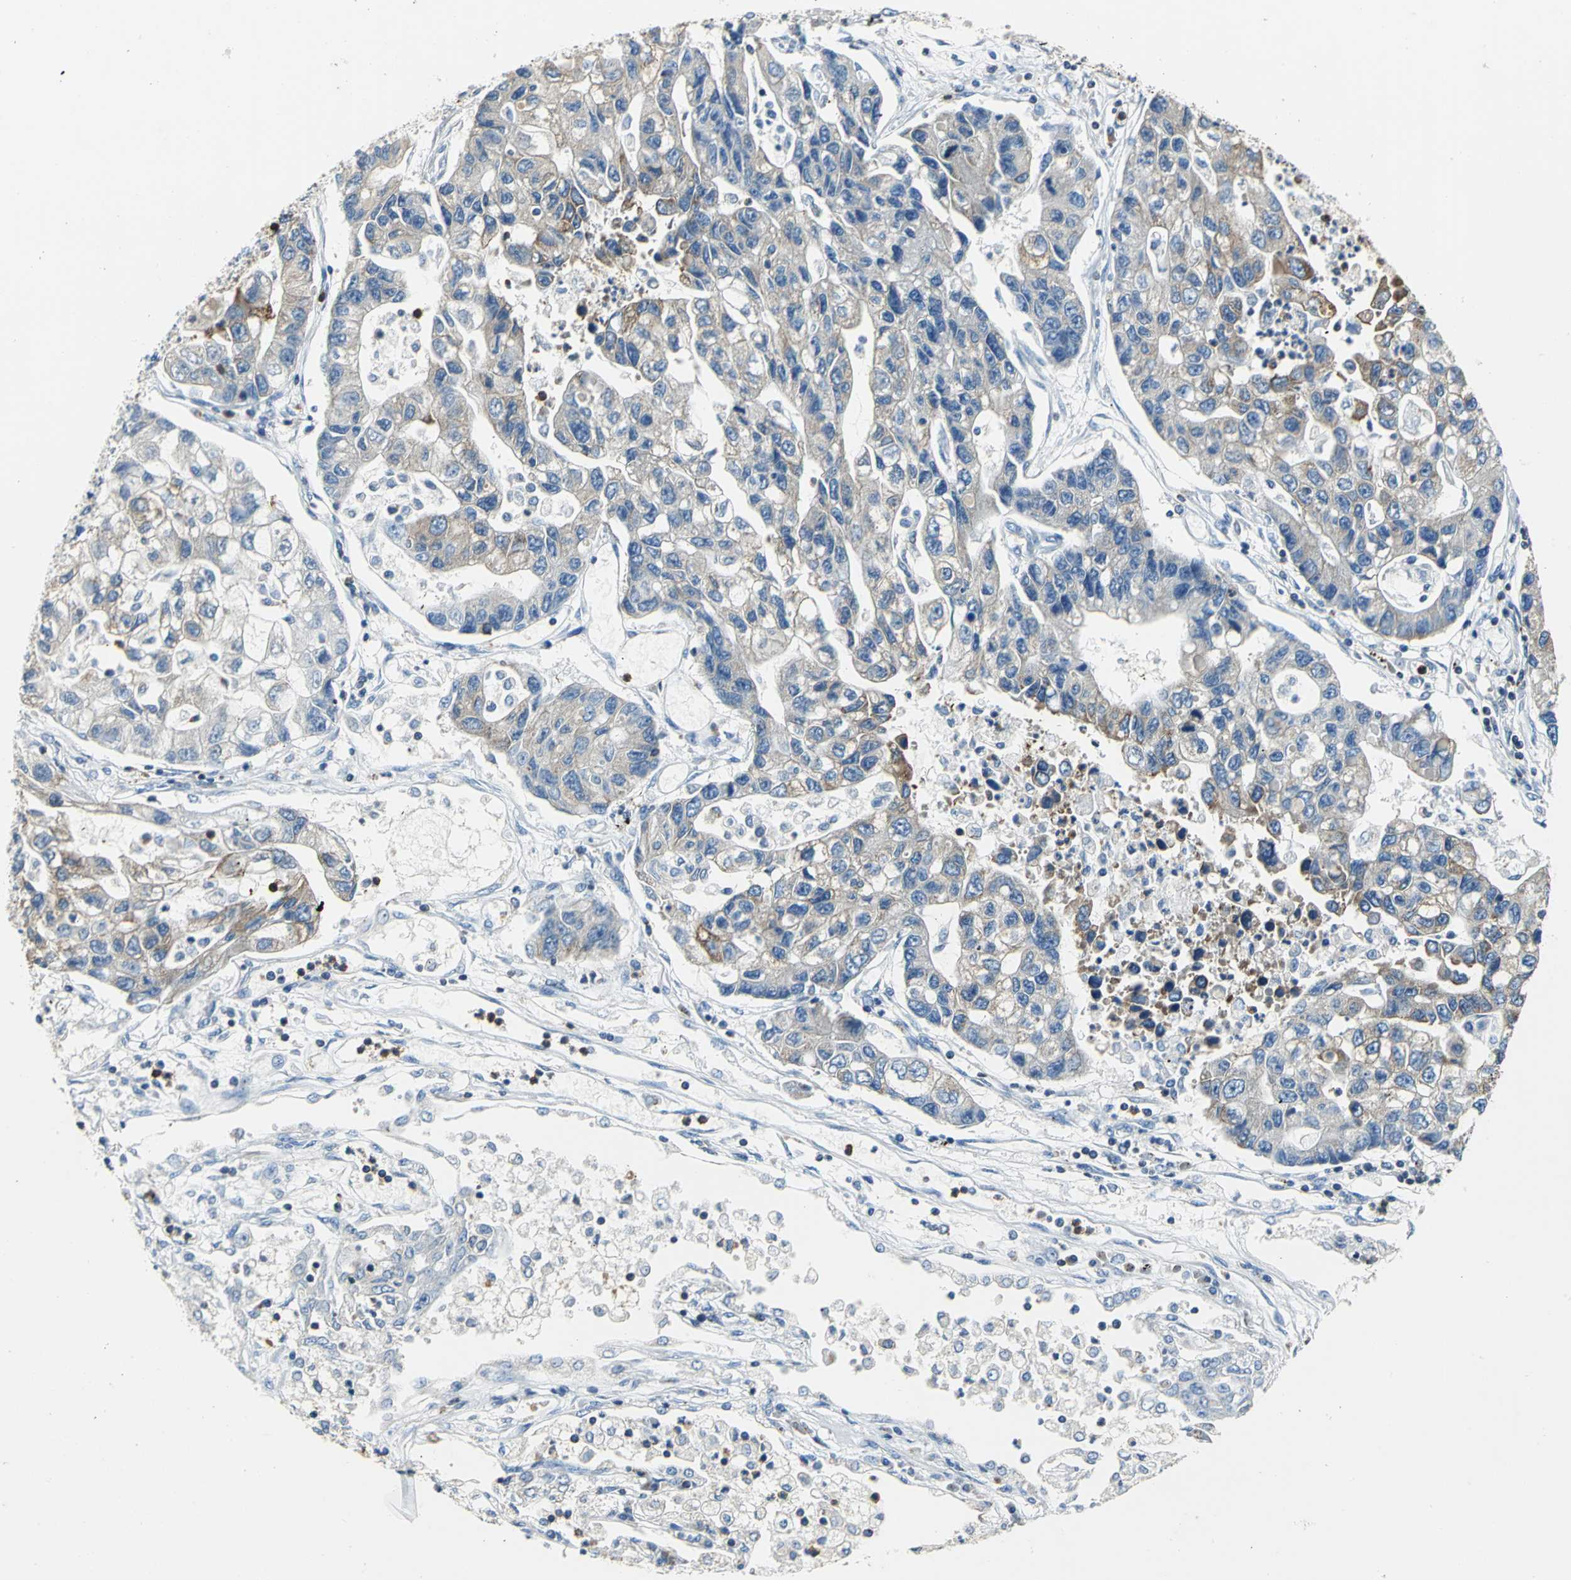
{"staining": {"intensity": "moderate", "quantity": "25%-75%", "location": "cytoplasmic/membranous"}, "tissue": "lung cancer", "cell_type": "Tumor cells", "image_type": "cancer", "snomed": [{"axis": "morphology", "description": "Adenocarcinoma, NOS"}, {"axis": "topography", "description": "Lung"}], "caption": "Immunohistochemistry (IHC) of lung cancer displays medium levels of moderate cytoplasmic/membranous positivity in about 25%-75% of tumor cells.", "gene": "SEPTIN6", "patient": {"sex": "female", "age": 51}}